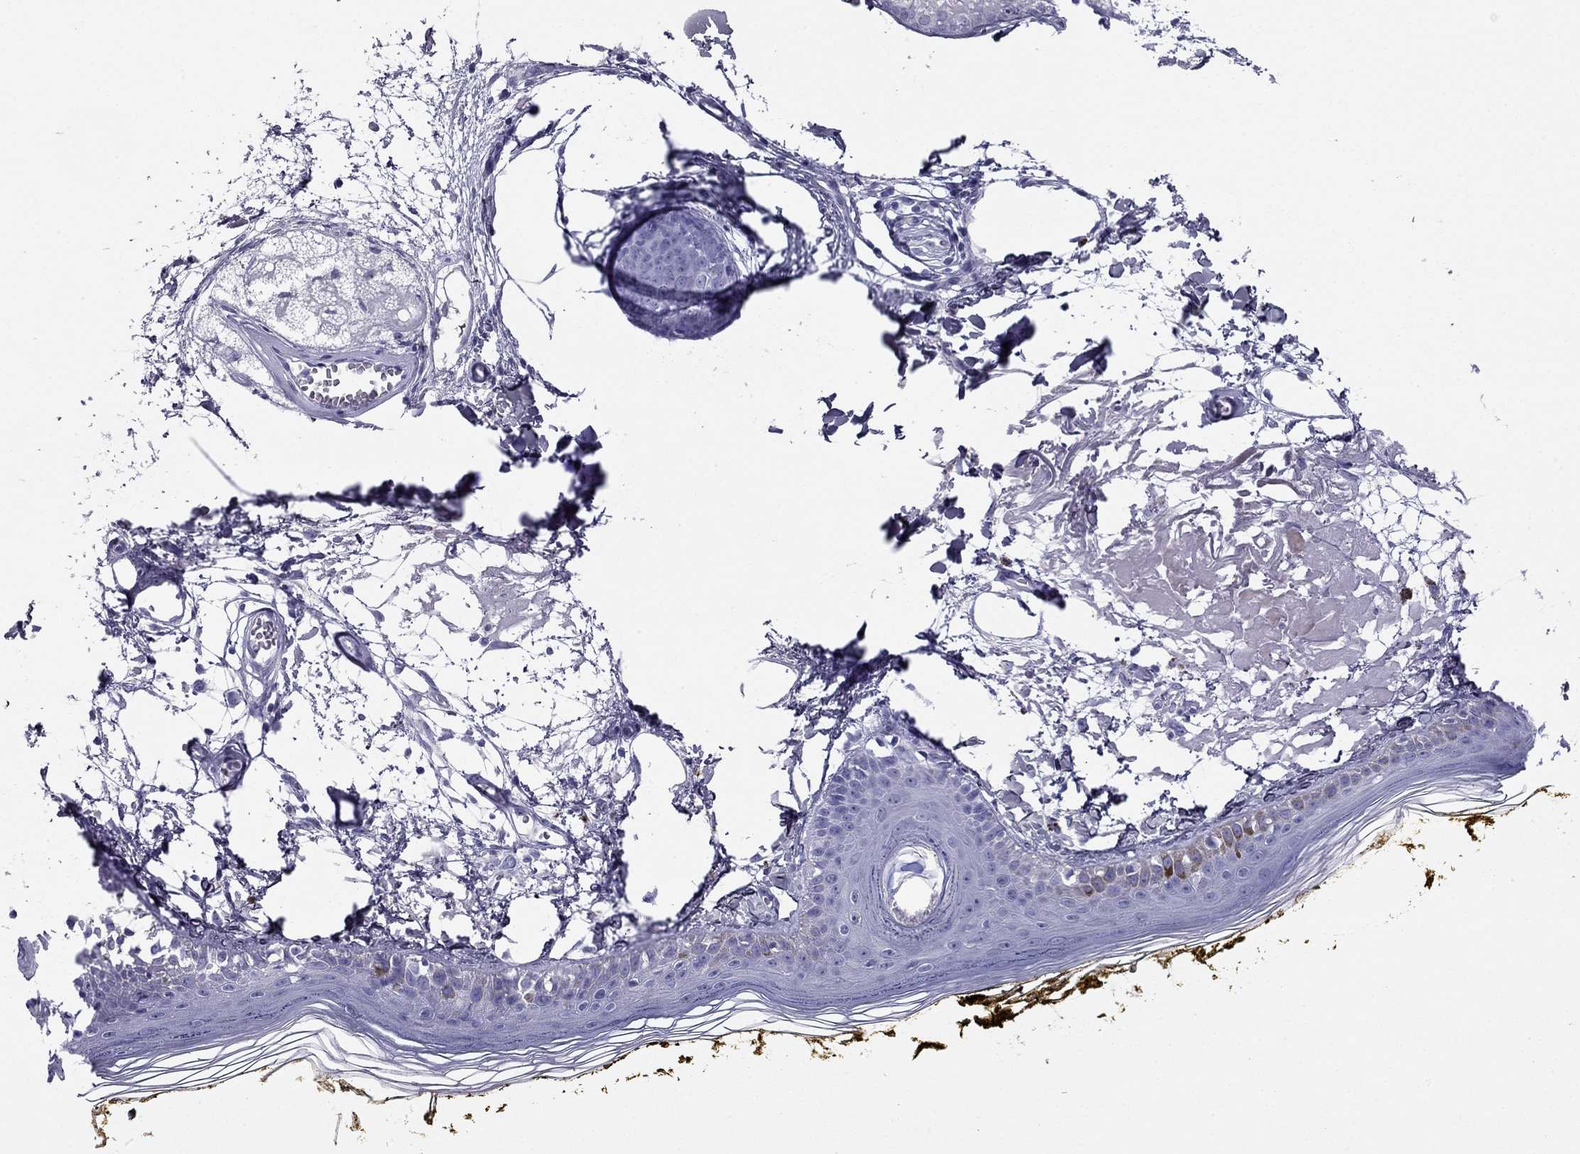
{"staining": {"intensity": "negative", "quantity": "none", "location": "none"}, "tissue": "skin", "cell_type": "Fibroblasts", "image_type": "normal", "snomed": [{"axis": "morphology", "description": "Normal tissue, NOS"}, {"axis": "topography", "description": "Skin"}], "caption": "An IHC micrograph of normal skin is shown. There is no staining in fibroblasts of skin.", "gene": "ODF4", "patient": {"sex": "male", "age": 76}}